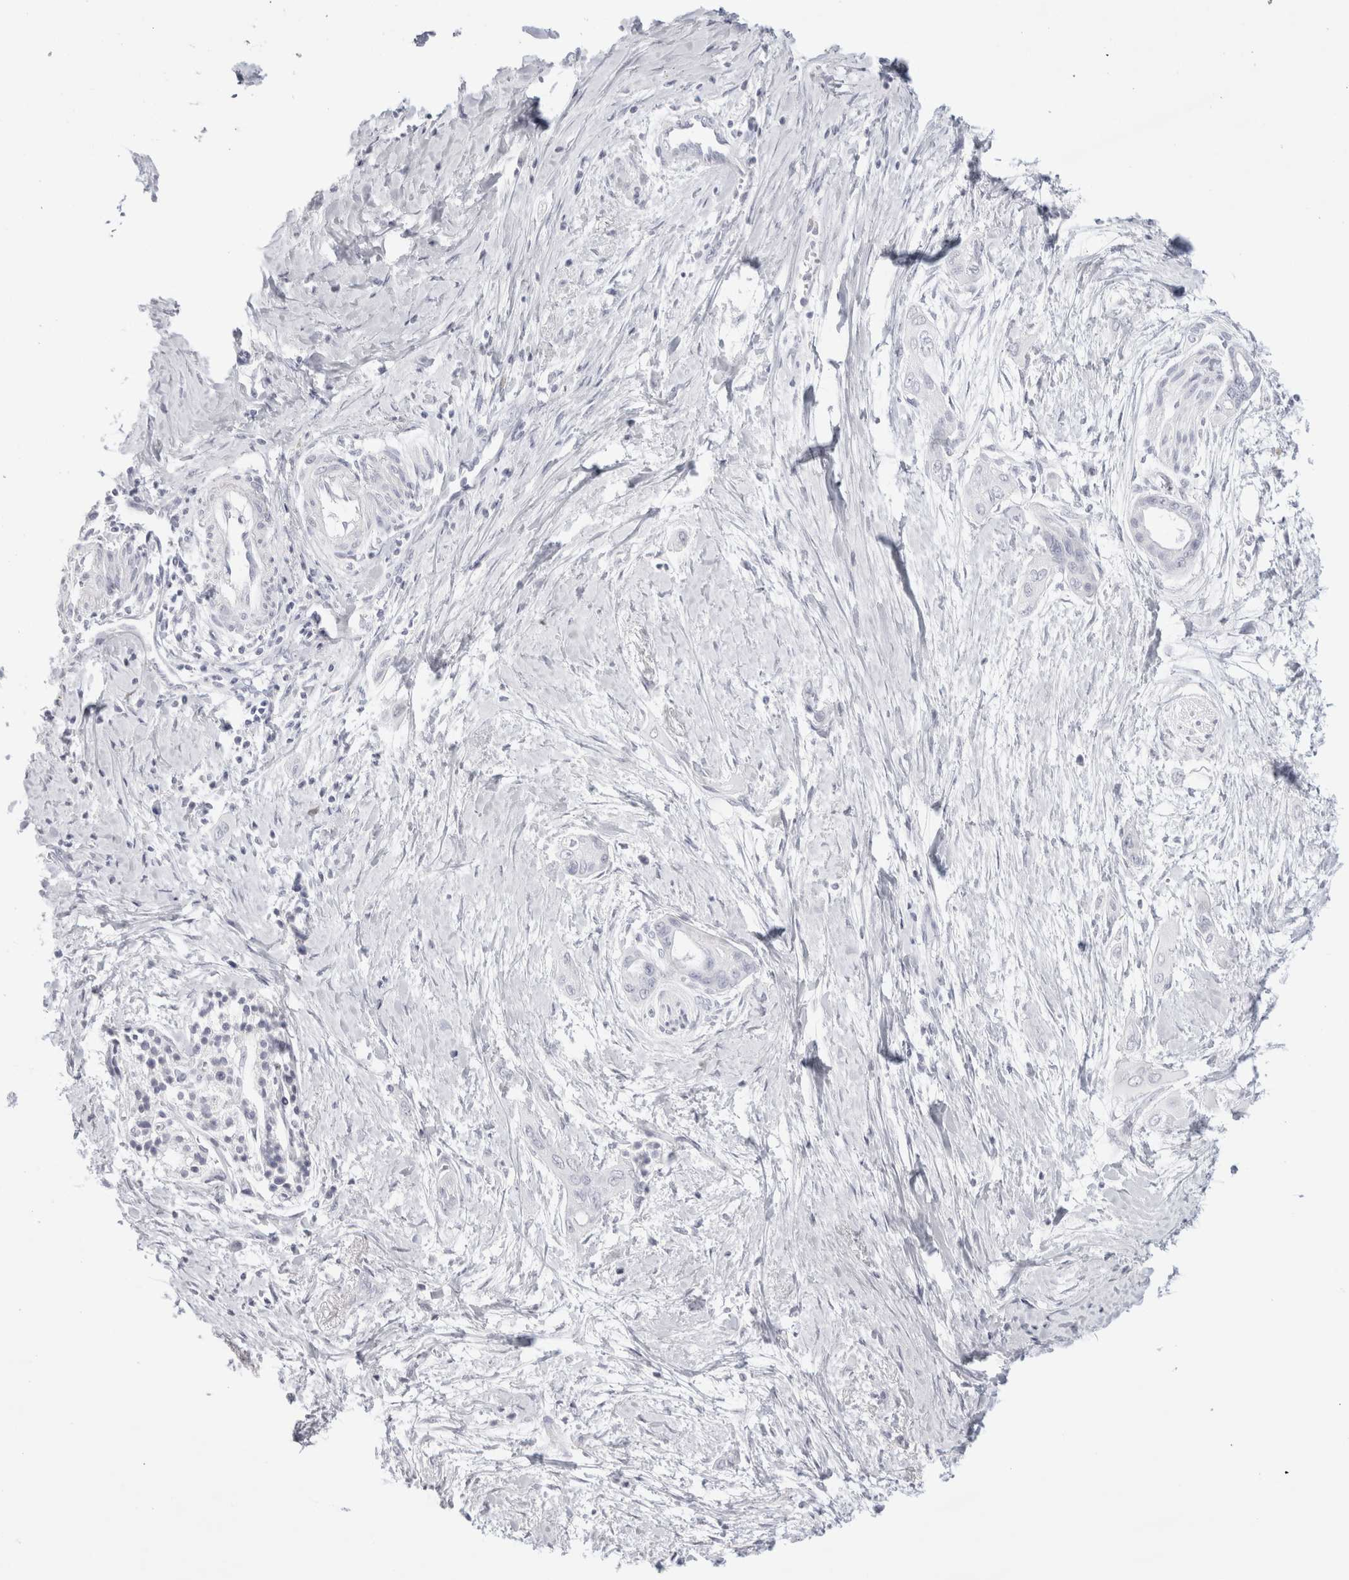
{"staining": {"intensity": "negative", "quantity": "none", "location": "none"}, "tissue": "pancreatic cancer", "cell_type": "Tumor cells", "image_type": "cancer", "snomed": [{"axis": "morphology", "description": "Adenocarcinoma, NOS"}, {"axis": "topography", "description": "Pancreas"}], "caption": "A photomicrograph of pancreatic cancer stained for a protein demonstrates no brown staining in tumor cells.", "gene": "GARIN1A", "patient": {"sex": "male", "age": 59}}